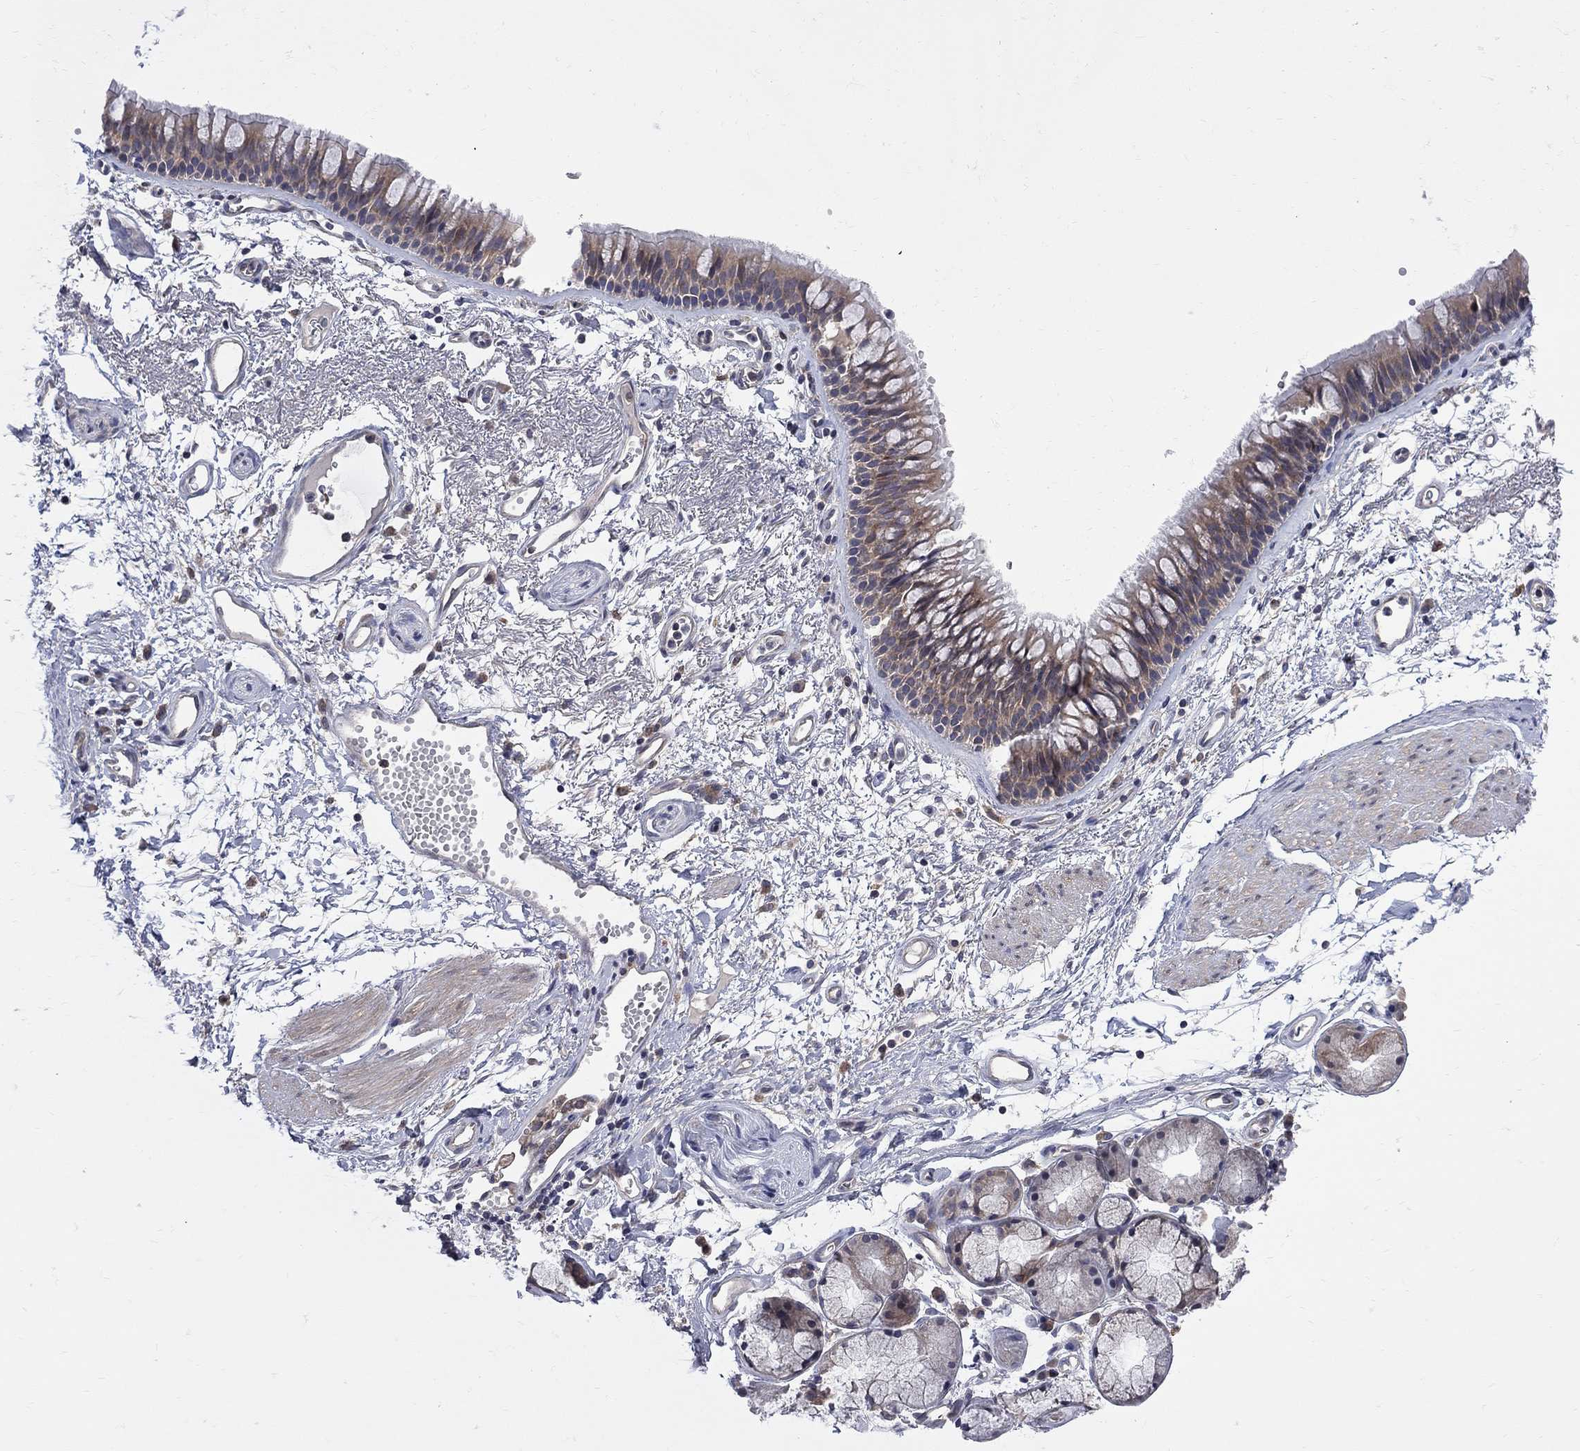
{"staining": {"intensity": "moderate", "quantity": ">75%", "location": "cytoplasmic/membranous"}, "tissue": "bronchus", "cell_type": "Respiratory epithelial cells", "image_type": "normal", "snomed": [{"axis": "morphology", "description": "Normal tissue, NOS"}, {"axis": "topography", "description": "Cartilage tissue"}, {"axis": "topography", "description": "Bronchus"}], "caption": "Immunohistochemistry (IHC) of benign bronchus reveals medium levels of moderate cytoplasmic/membranous expression in about >75% of respiratory epithelial cells.", "gene": "CNOT11", "patient": {"sex": "male", "age": 66}}